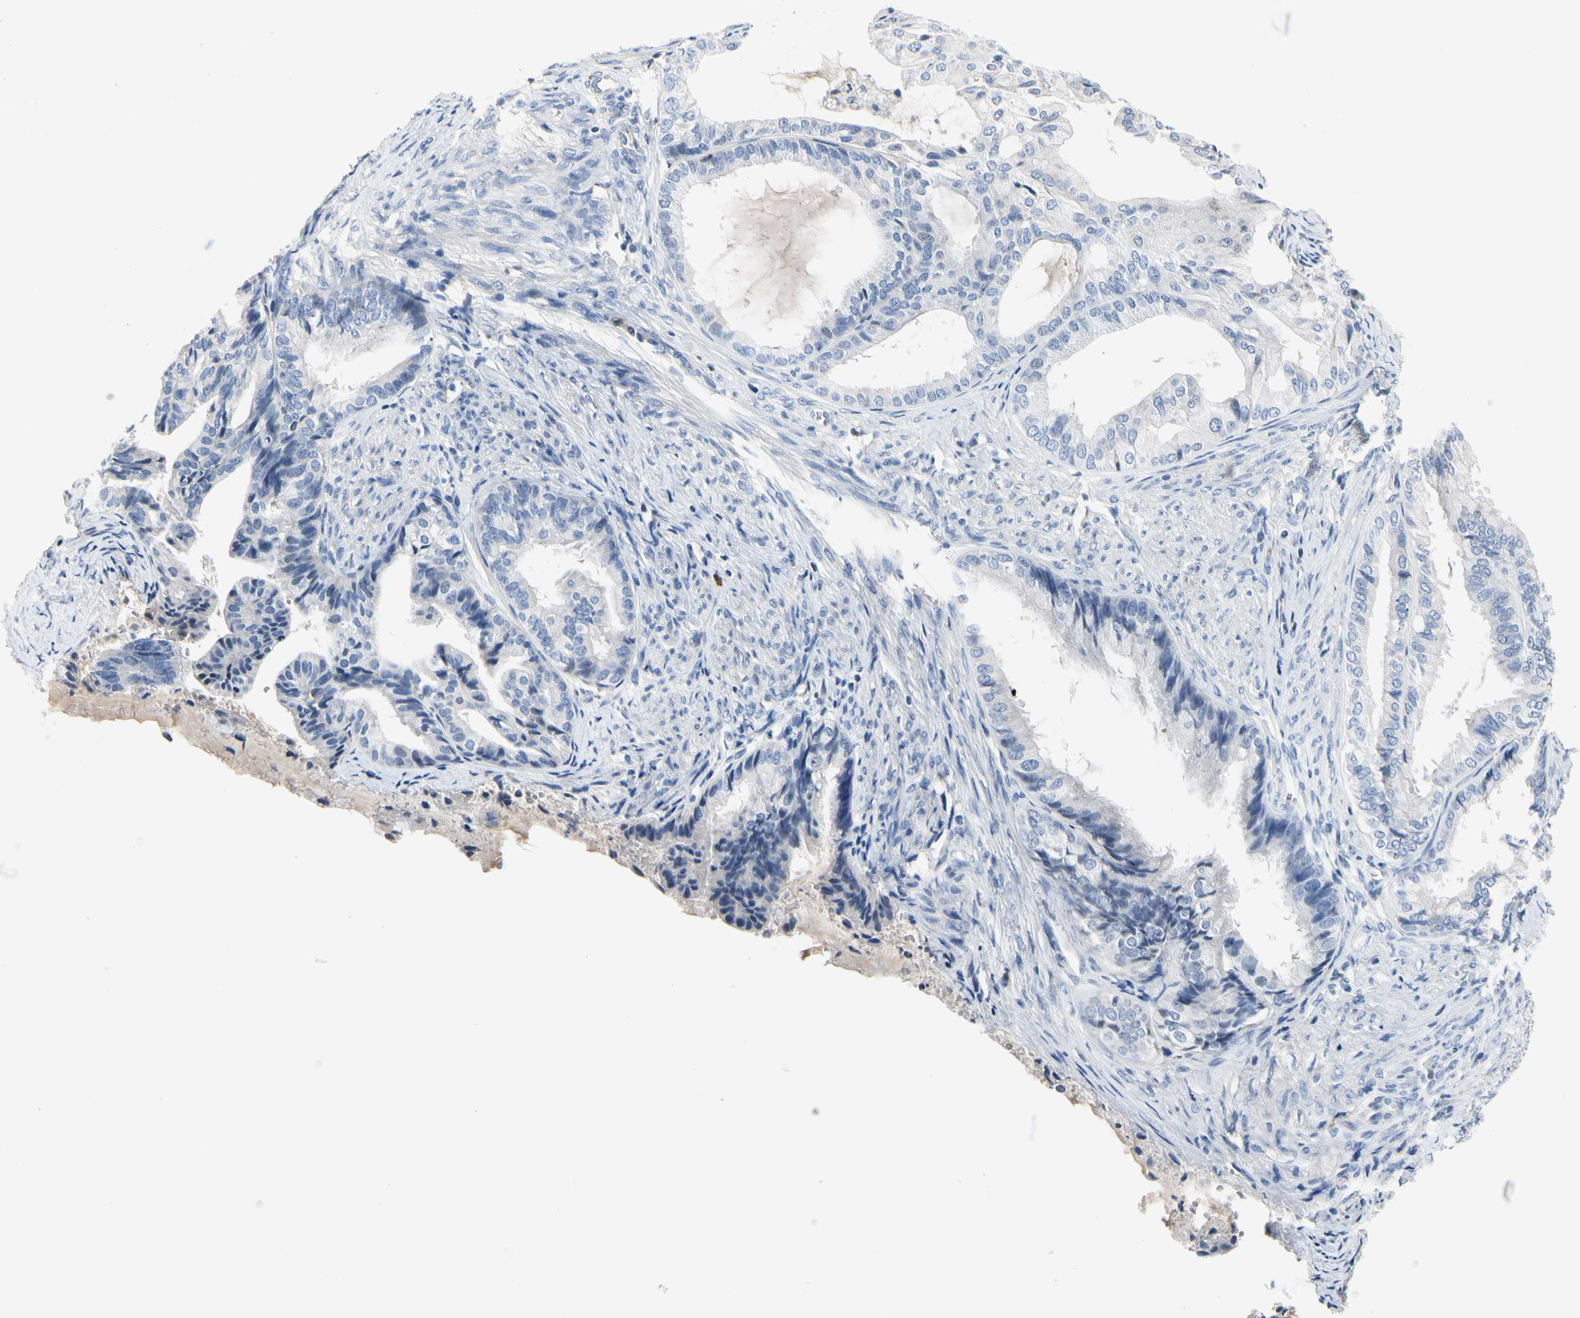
{"staining": {"intensity": "negative", "quantity": "none", "location": "none"}, "tissue": "endometrial cancer", "cell_type": "Tumor cells", "image_type": "cancer", "snomed": [{"axis": "morphology", "description": "Adenocarcinoma, NOS"}, {"axis": "topography", "description": "Endometrium"}], "caption": "Endometrial adenocarcinoma was stained to show a protein in brown. There is no significant expression in tumor cells. The staining was performed using DAB to visualize the protein expression in brown, while the nuclei were stained in blue with hematoxylin (Magnification: 20x).", "gene": "ECRG4", "patient": {"sex": "female", "age": 86}}